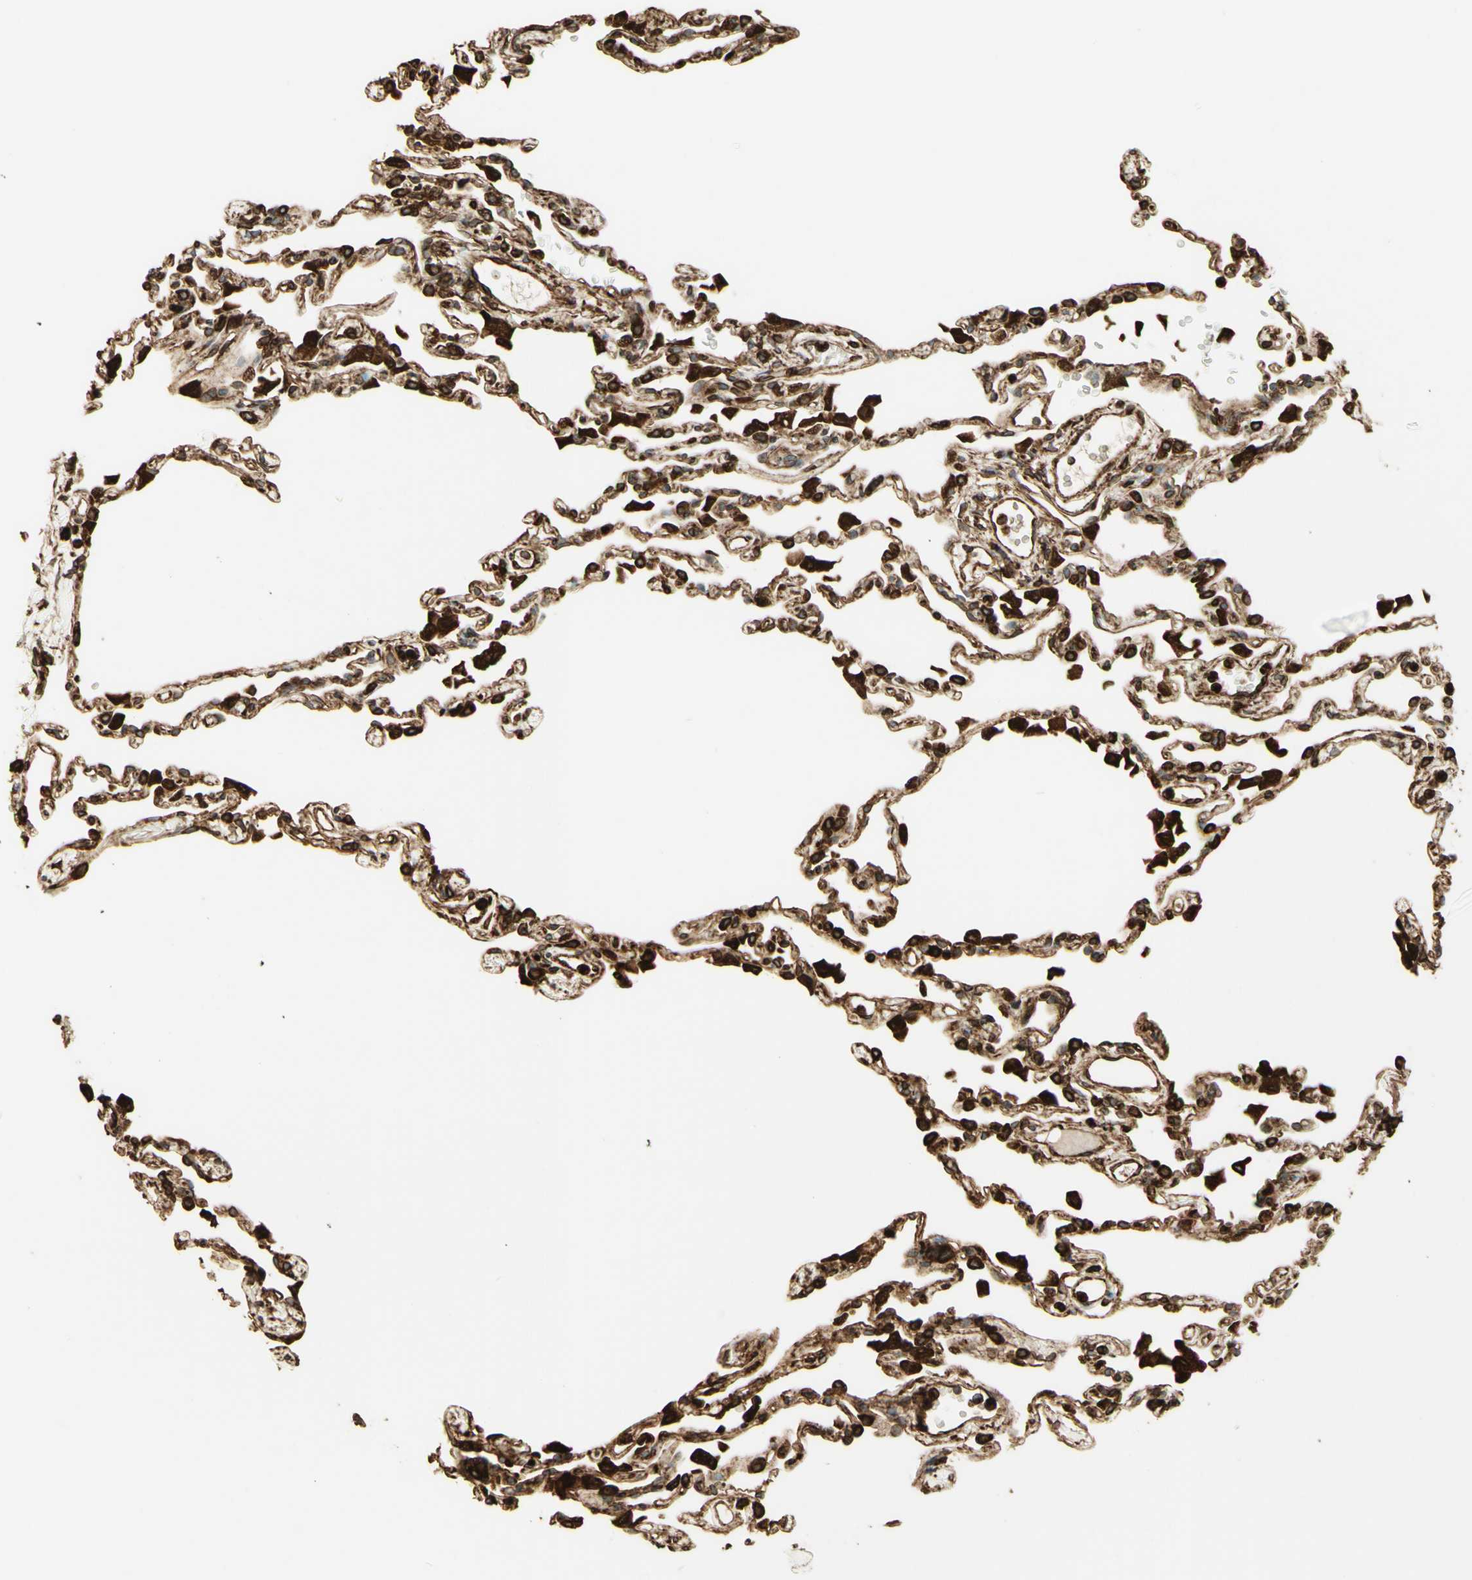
{"staining": {"intensity": "strong", "quantity": "25%-75%", "location": "cytoplasmic/membranous"}, "tissue": "lung", "cell_type": "Alveolar cells", "image_type": "normal", "snomed": [{"axis": "morphology", "description": "Normal tissue, NOS"}, {"axis": "topography", "description": "Lung"}], "caption": "This image exhibits immunohistochemistry (IHC) staining of normal lung, with high strong cytoplasmic/membranous expression in approximately 25%-75% of alveolar cells.", "gene": "CANX", "patient": {"sex": "female", "age": 49}}